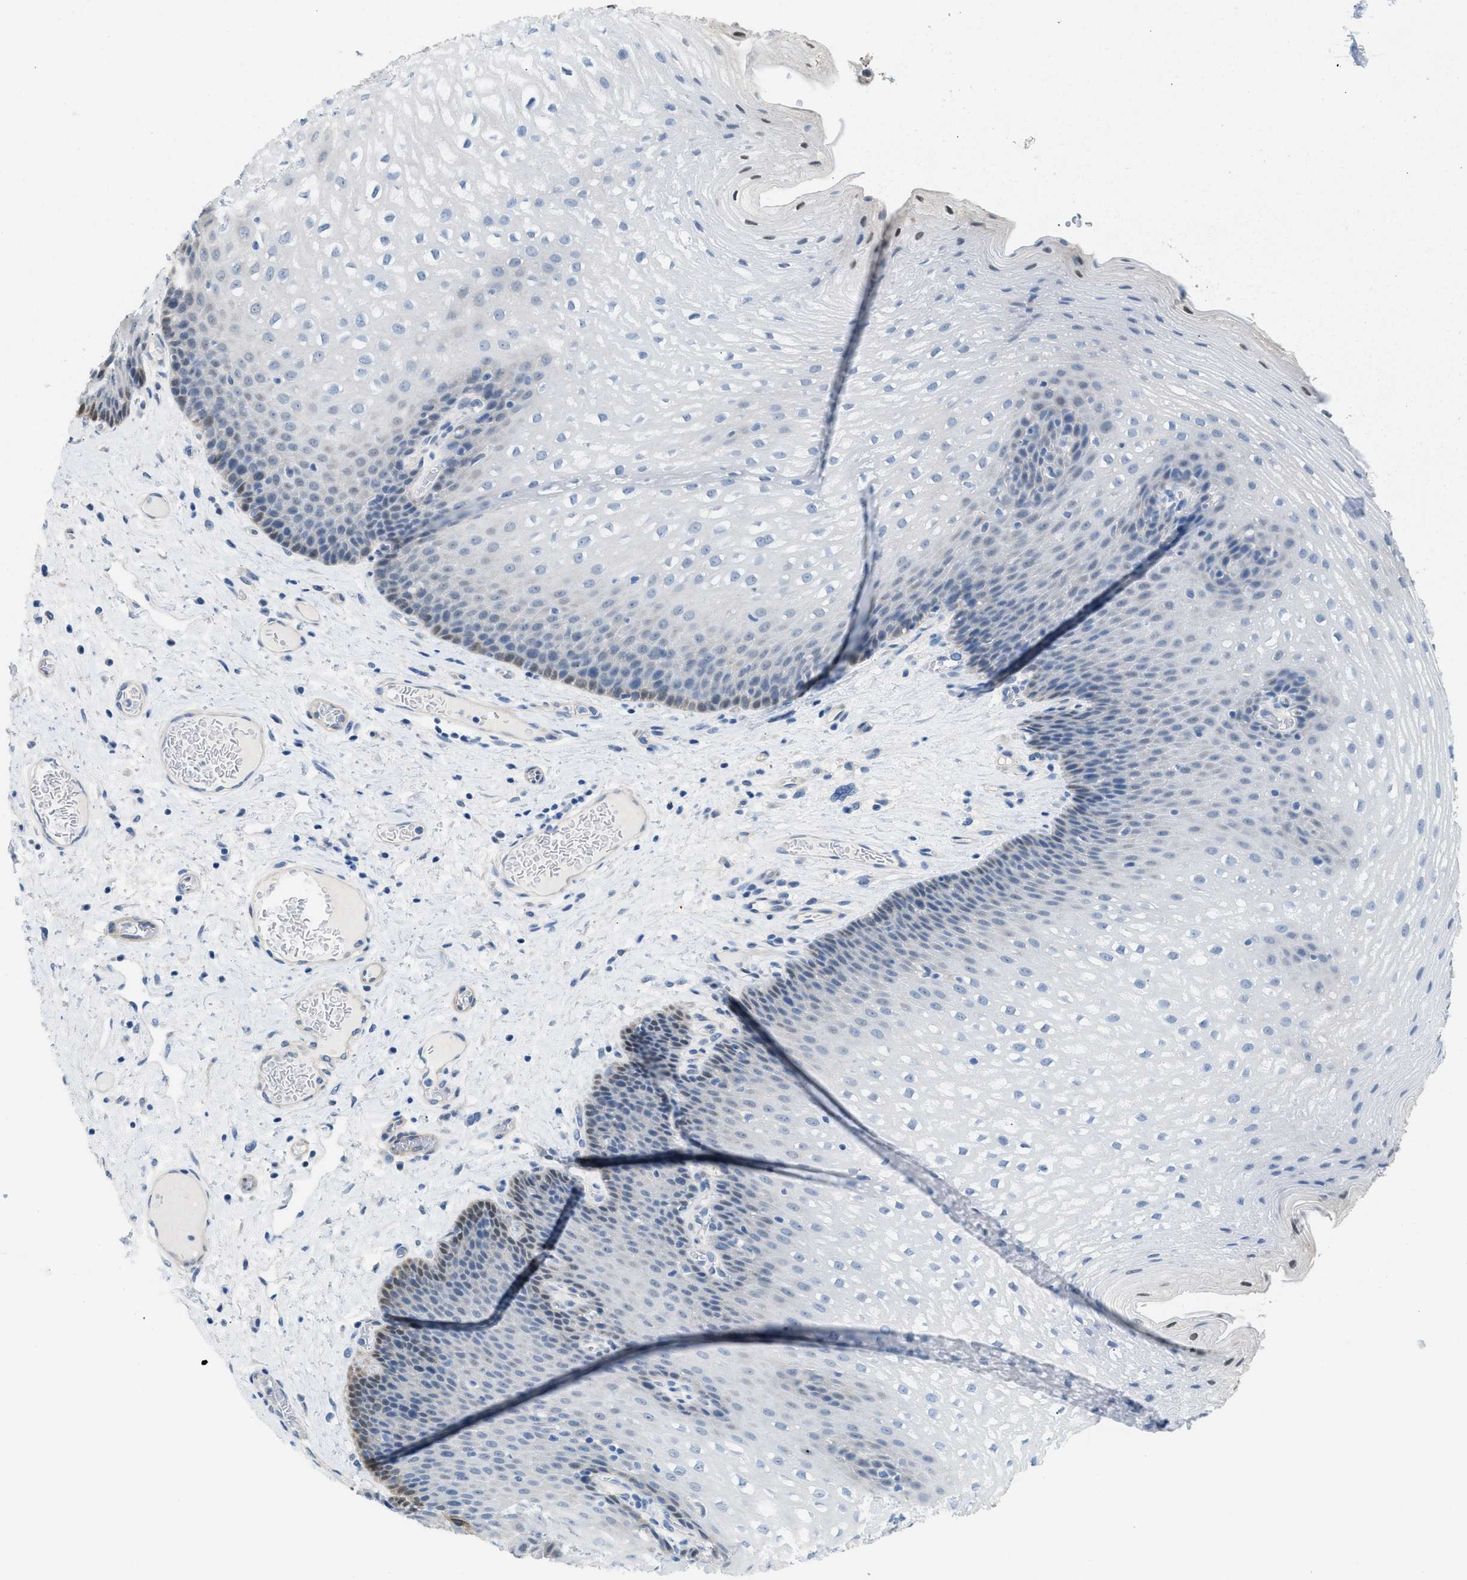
{"staining": {"intensity": "weak", "quantity": "<25%", "location": "nuclear"}, "tissue": "esophagus", "cell_type": "Squamous epithelial cells", "image_type": "normal", "snomed": [{"axis": "morphology", "description": "Normal tissue, NOS"}, {"axis": "topography", "description": "Esophagus"}], "caption": "Squamous epithelial cells are negative for brown protein staining in unremarkable esophagus. The staining is performed using DAB (3,3'-diaminobenzidine) brown chromogen with nuclei counter-stained in using hematoxylin.", "gene": "SPAM1", "patient": {"sex": "male", "age": 48}}